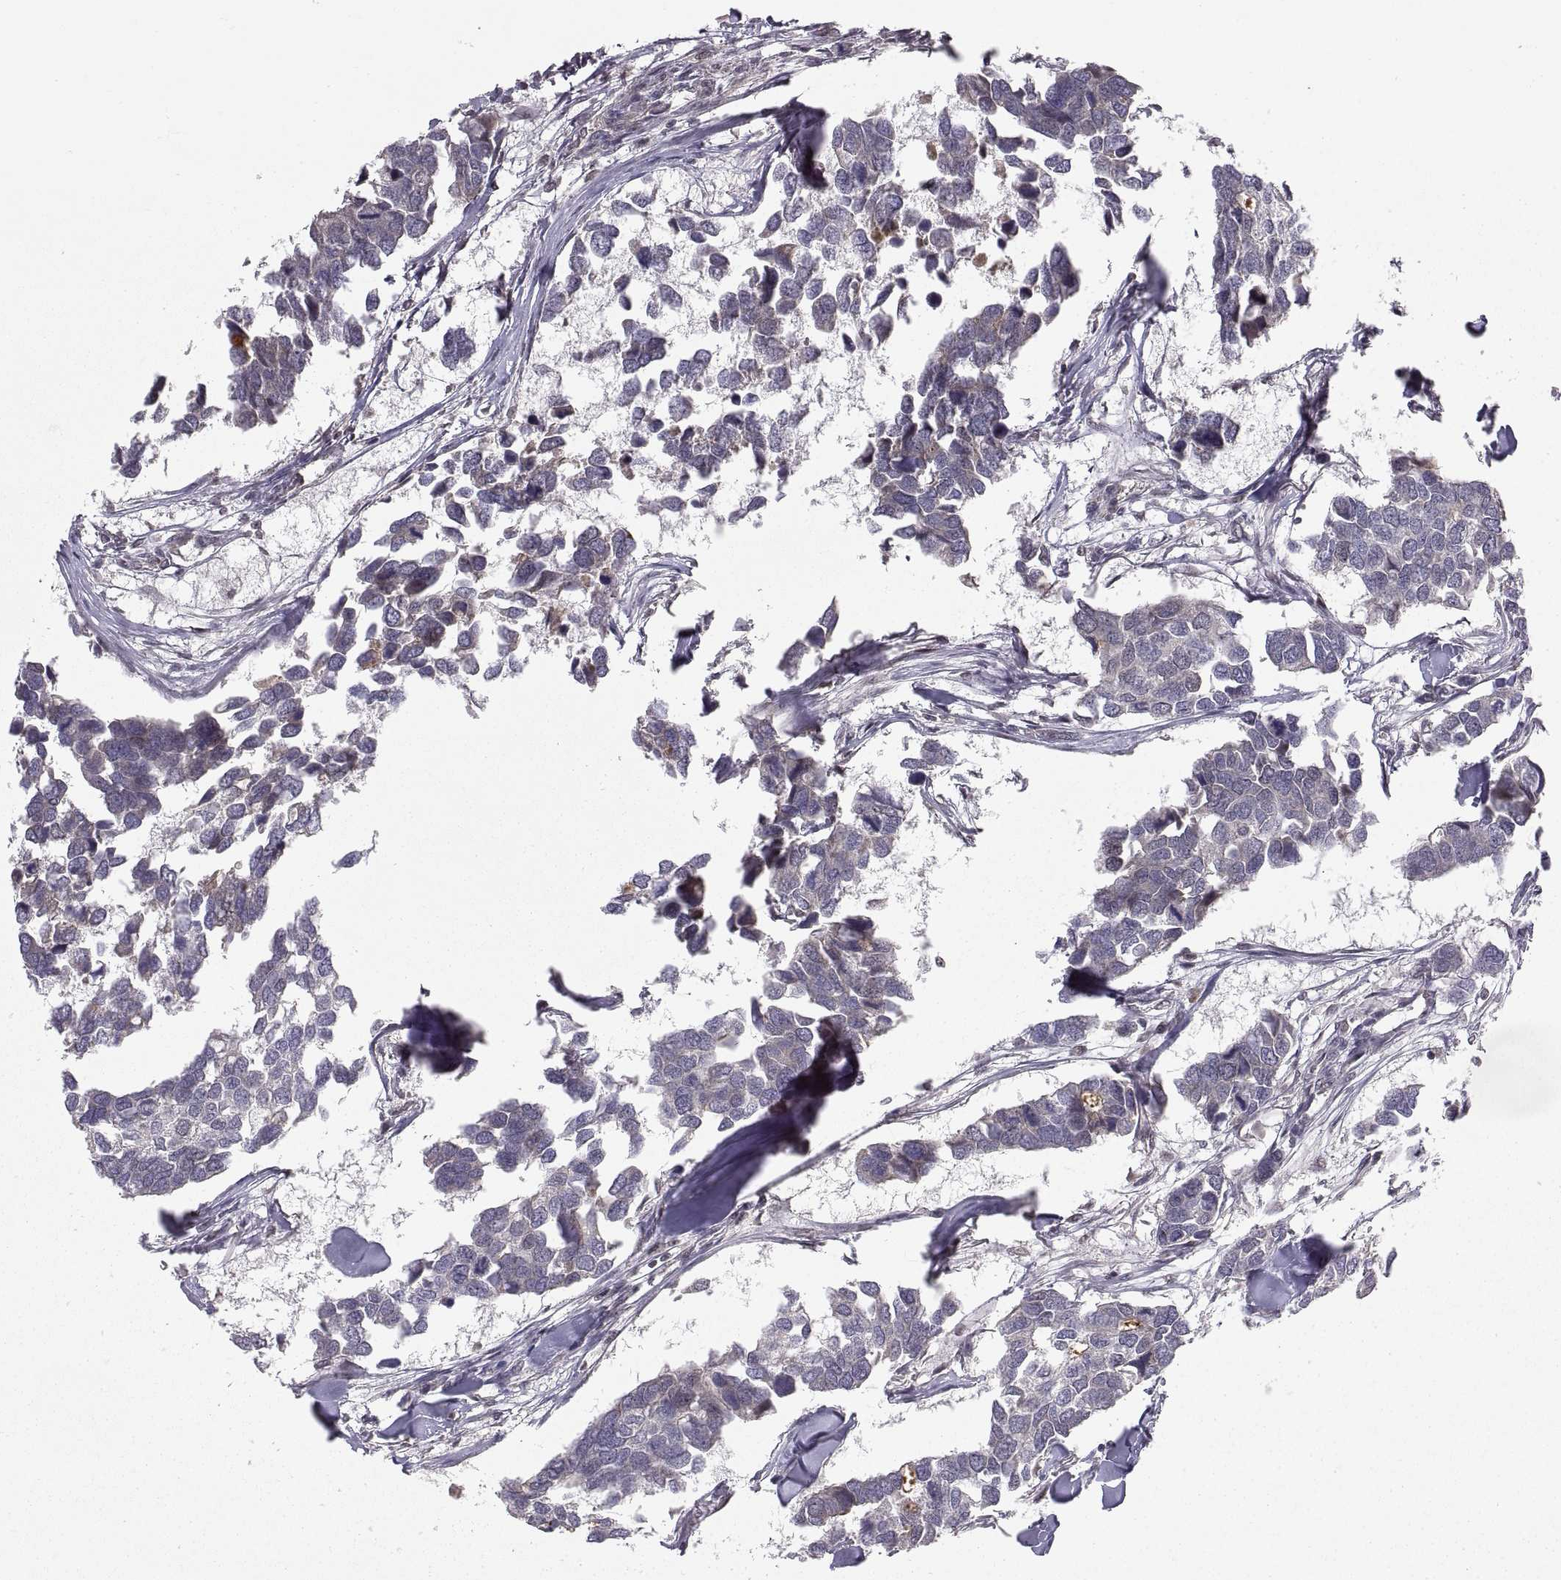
{"staining": {"intensity": "moderate", "quantity": "<25%", "location": "cytoplasmic/membranous"}, "tissue": "breast cancer", "cell_type": "Tumor cells", "image_type": "cancer", "snomed": [{"axis": "morphology", "description": "Duct carcinoma"}, {"axis": "topography", "description": "Breast"}], "caption": "This is an image of immunohistochemistry staining of invasive ductal carcinoma (breast), which shows moderate staining in the cytoplasmic/membranous of tumor cells.", "gene": "ABL2", "patient": {"sex": "female", "age": 83}}